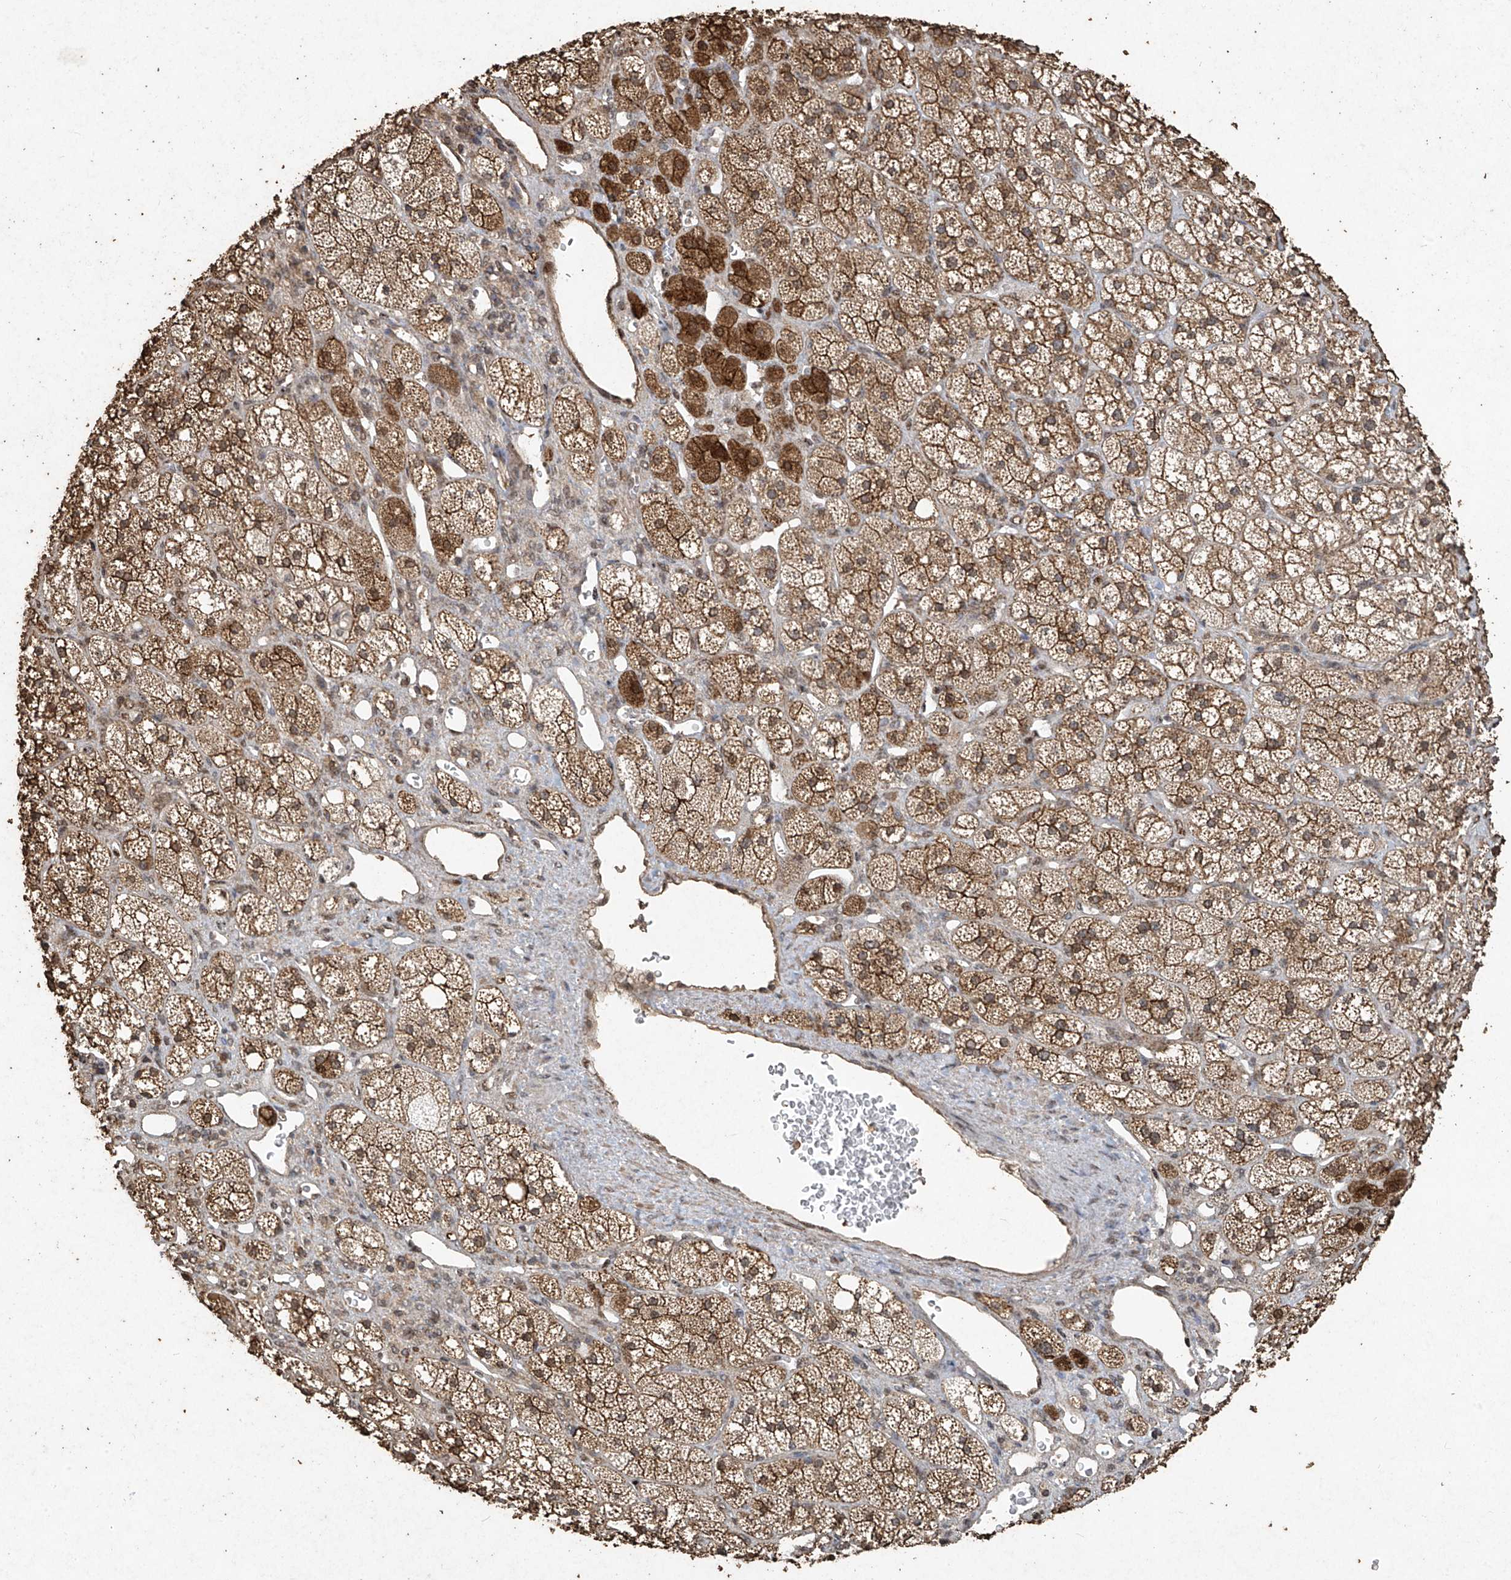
{"staining": {"intensity": "moderate", "quantity": ">75%", "location": "cytoplasmic/membranous"}, "tissue": "adrenal gland", "cell_type": "Glandular cells", "image_type": "normal", "snomed": [{"axis": "morphology", "description": "Normal tissue, NOS"}, {"axis": "topography", "description": "Adrenal gland"}], "caption": "Immunohistochemistry staining of normal adrenal gland, which displays medium levels of moderate cytoplasmic/membranous staining in about >75% of glandular cells indicating moderate cytoplasmic/membranous protein staining. The staining was performed using DAB (brown) for protein detection and nuclei were counterstained in hematoxylin (blue).", "gene": "ERBB3", "patient": {"sex": "male", "age": 61}}